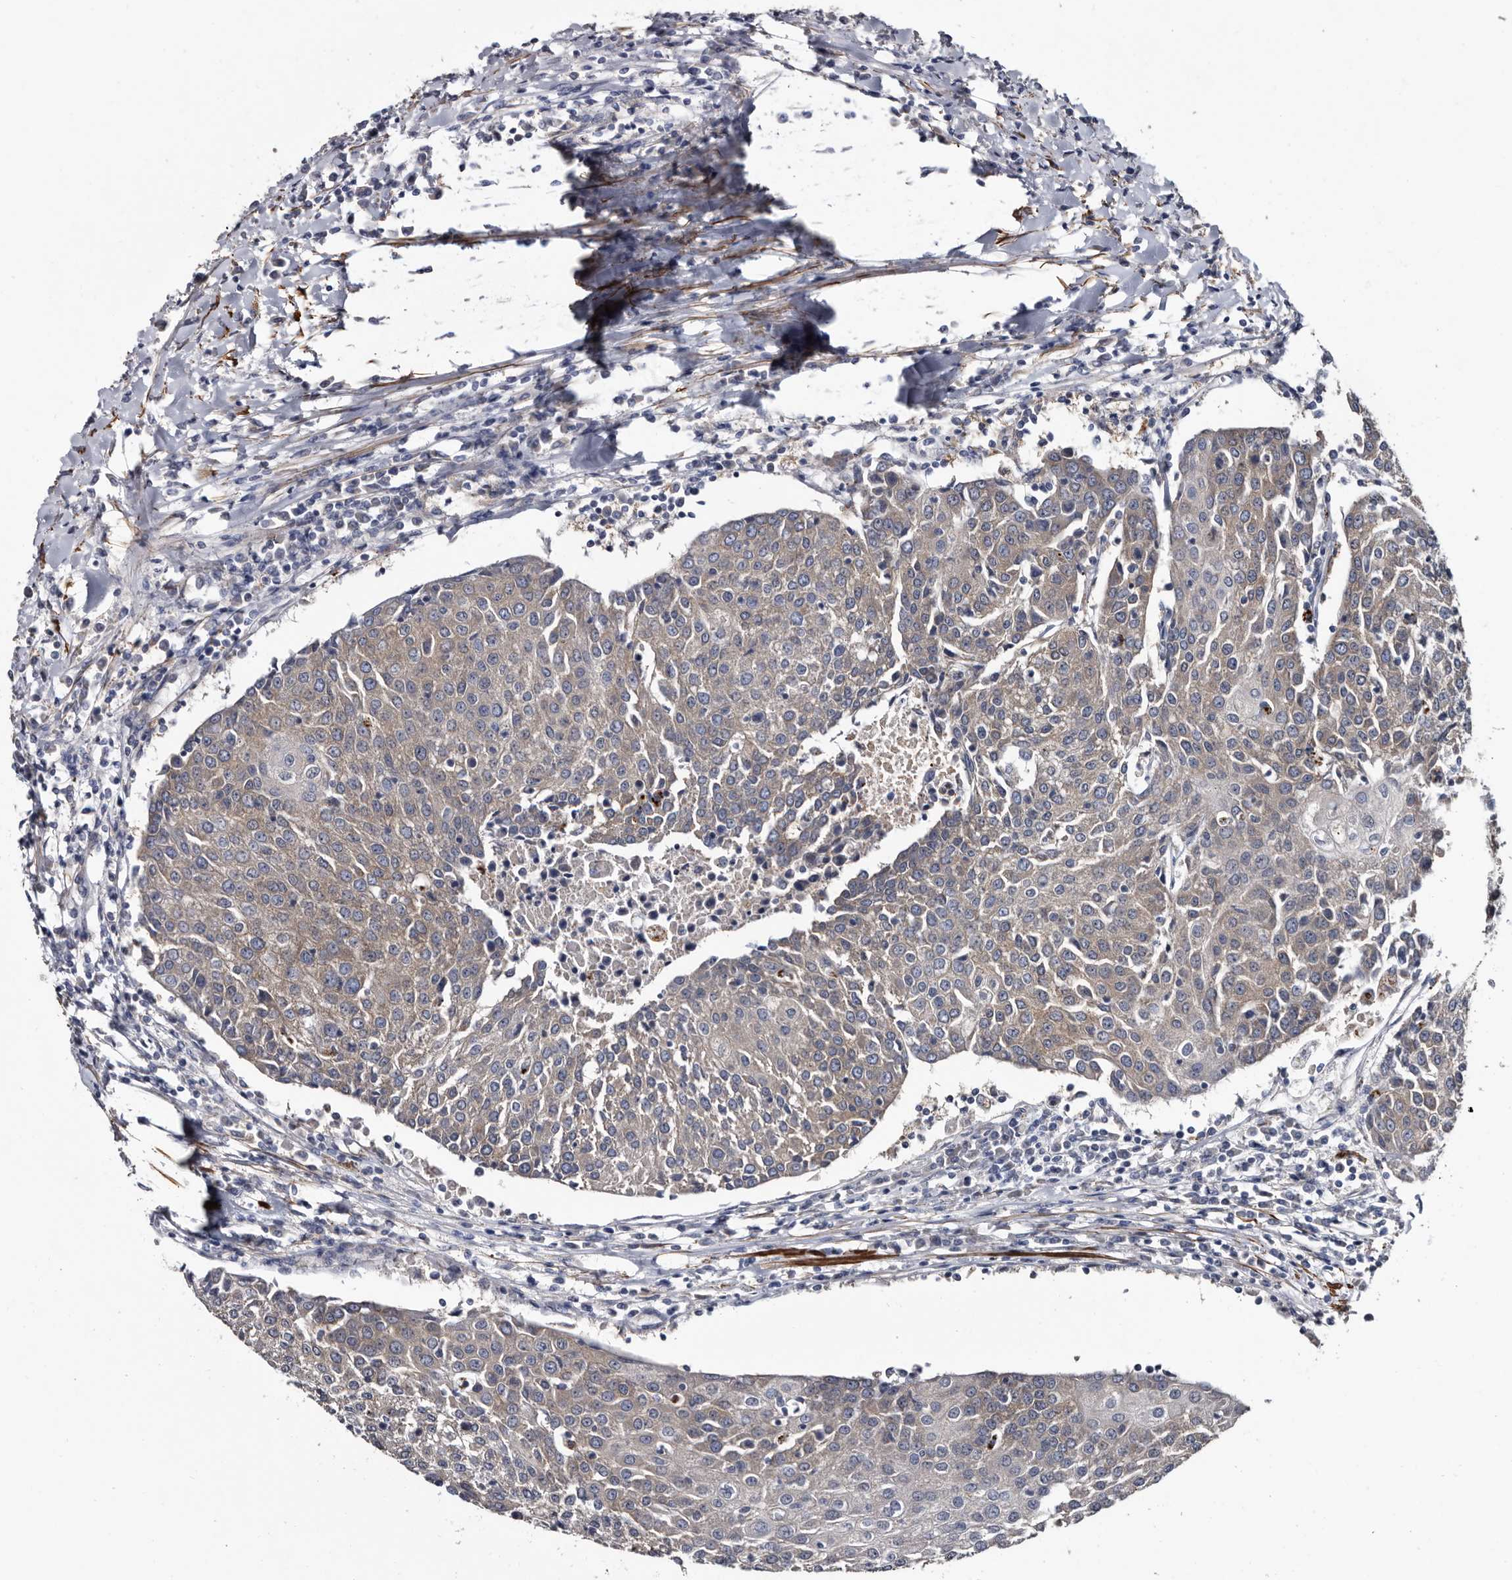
{"staining": {"intensity": "negative", "quantity": "none", "location": "none"}, "tissue": "urothelial cancer", "cell_type": "Tumor cells", "image_type": "cancer", "snomed": [{"axis": "morphology", "description": "Urothelial carcinoma, High grade"}, {"axis": "topography", "description": "Urinary bladder"}], "caption": "DAB immunohistochemical staining of human urothelial cancer reveals no significant staining in tumor cells.", "gene": "IARS1", "patient": {"sex": "female", "age": 85}}